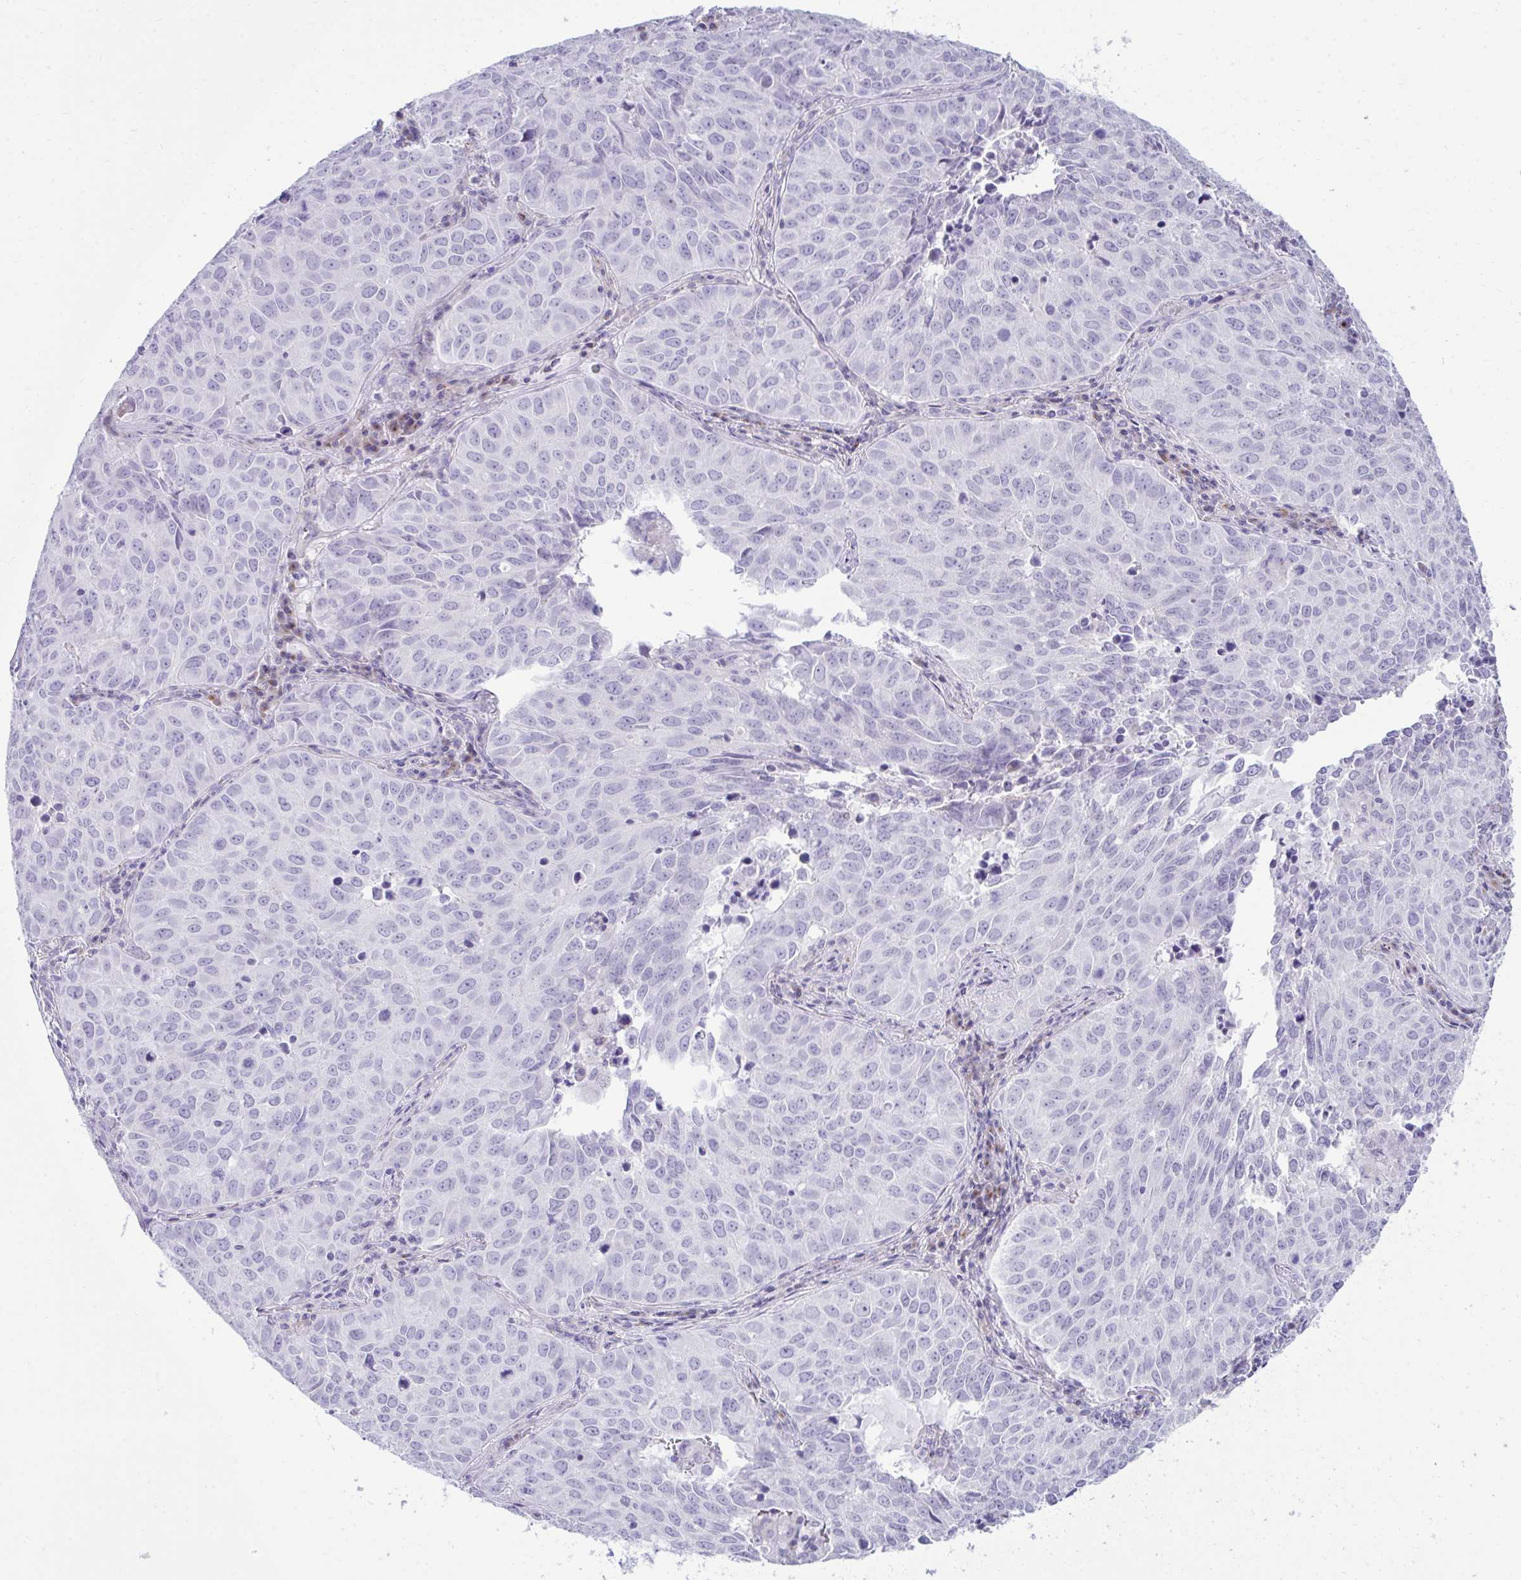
{"staining": {"intensity": "negative", "quantity": "none", "location": "none"}, "tissue": "lung cancer", "cell_type": "Tumor cells", "image_type": "cancer", "snomed": [{"axis": "morphology", "description": "Adenocarcinoma, NOS"}, {"axis": "topography", "description": "Lung"}], "caption": "DAB immunohistochemical staining of lung cancer (adenocarcinoma) shows no significant staining in tumor cells.", "gene": "UBL3", "patient": {"sex": "female", "age": 50}}